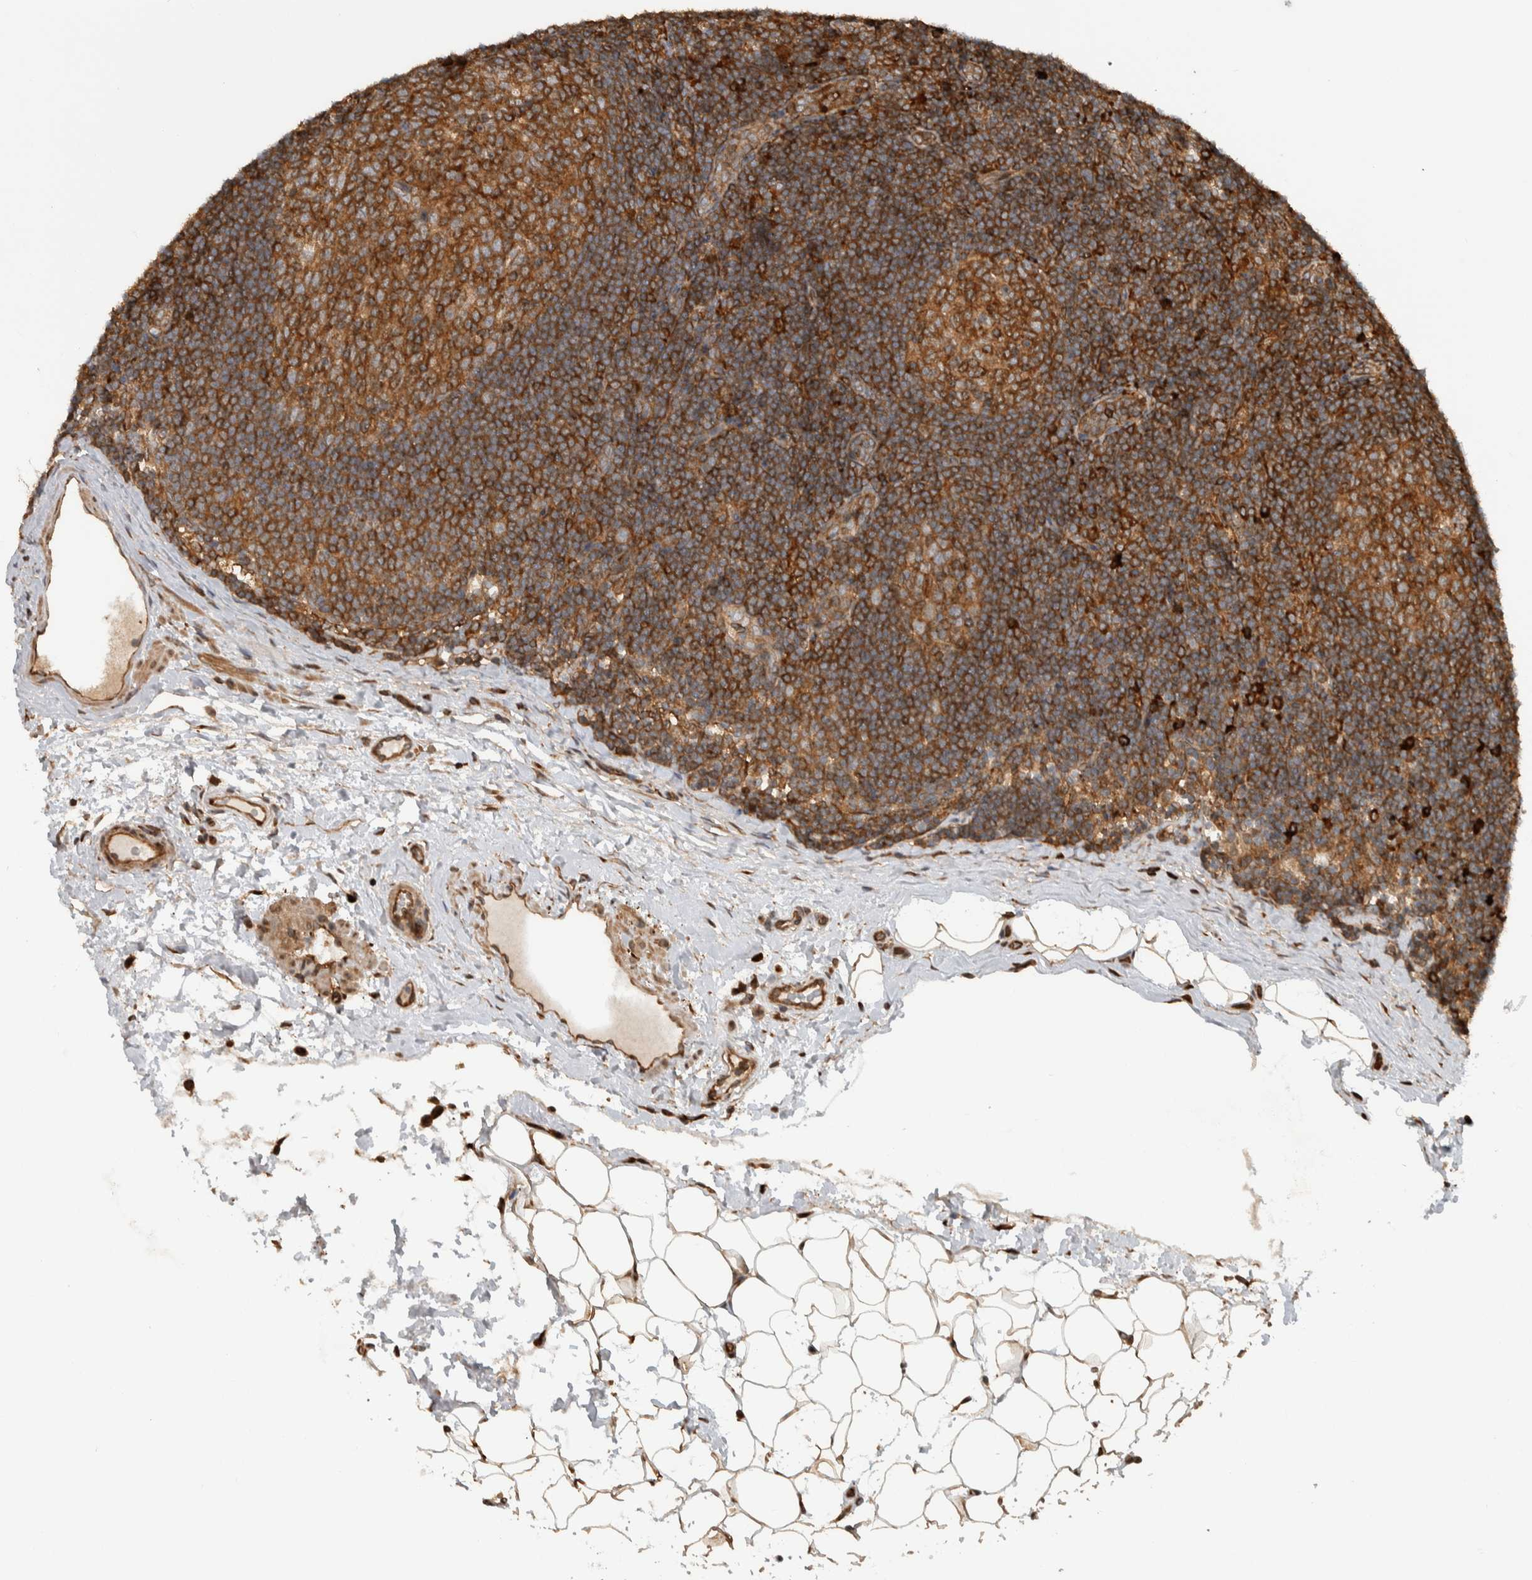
{"staining": {"intensity": "strong", "quantity": ">75%", "location": "cytoplasmic/membranous"}, "tissue": "lymph node", "cell_type": "Germinal center cells", "image_type": "normal", "snomed": [{"axis": "morphology", "description": "Normal tissue, NOS"}, {"axis": "topography", "description": "Lymph node"}], "caption": "A histopathology image of lymph node stained for a protein exhibits strong cytoplasmic/membranous brown staining in germinal center cells.", "gene": "CNTROB", "patient": {"sex": "female", "age": 22}}